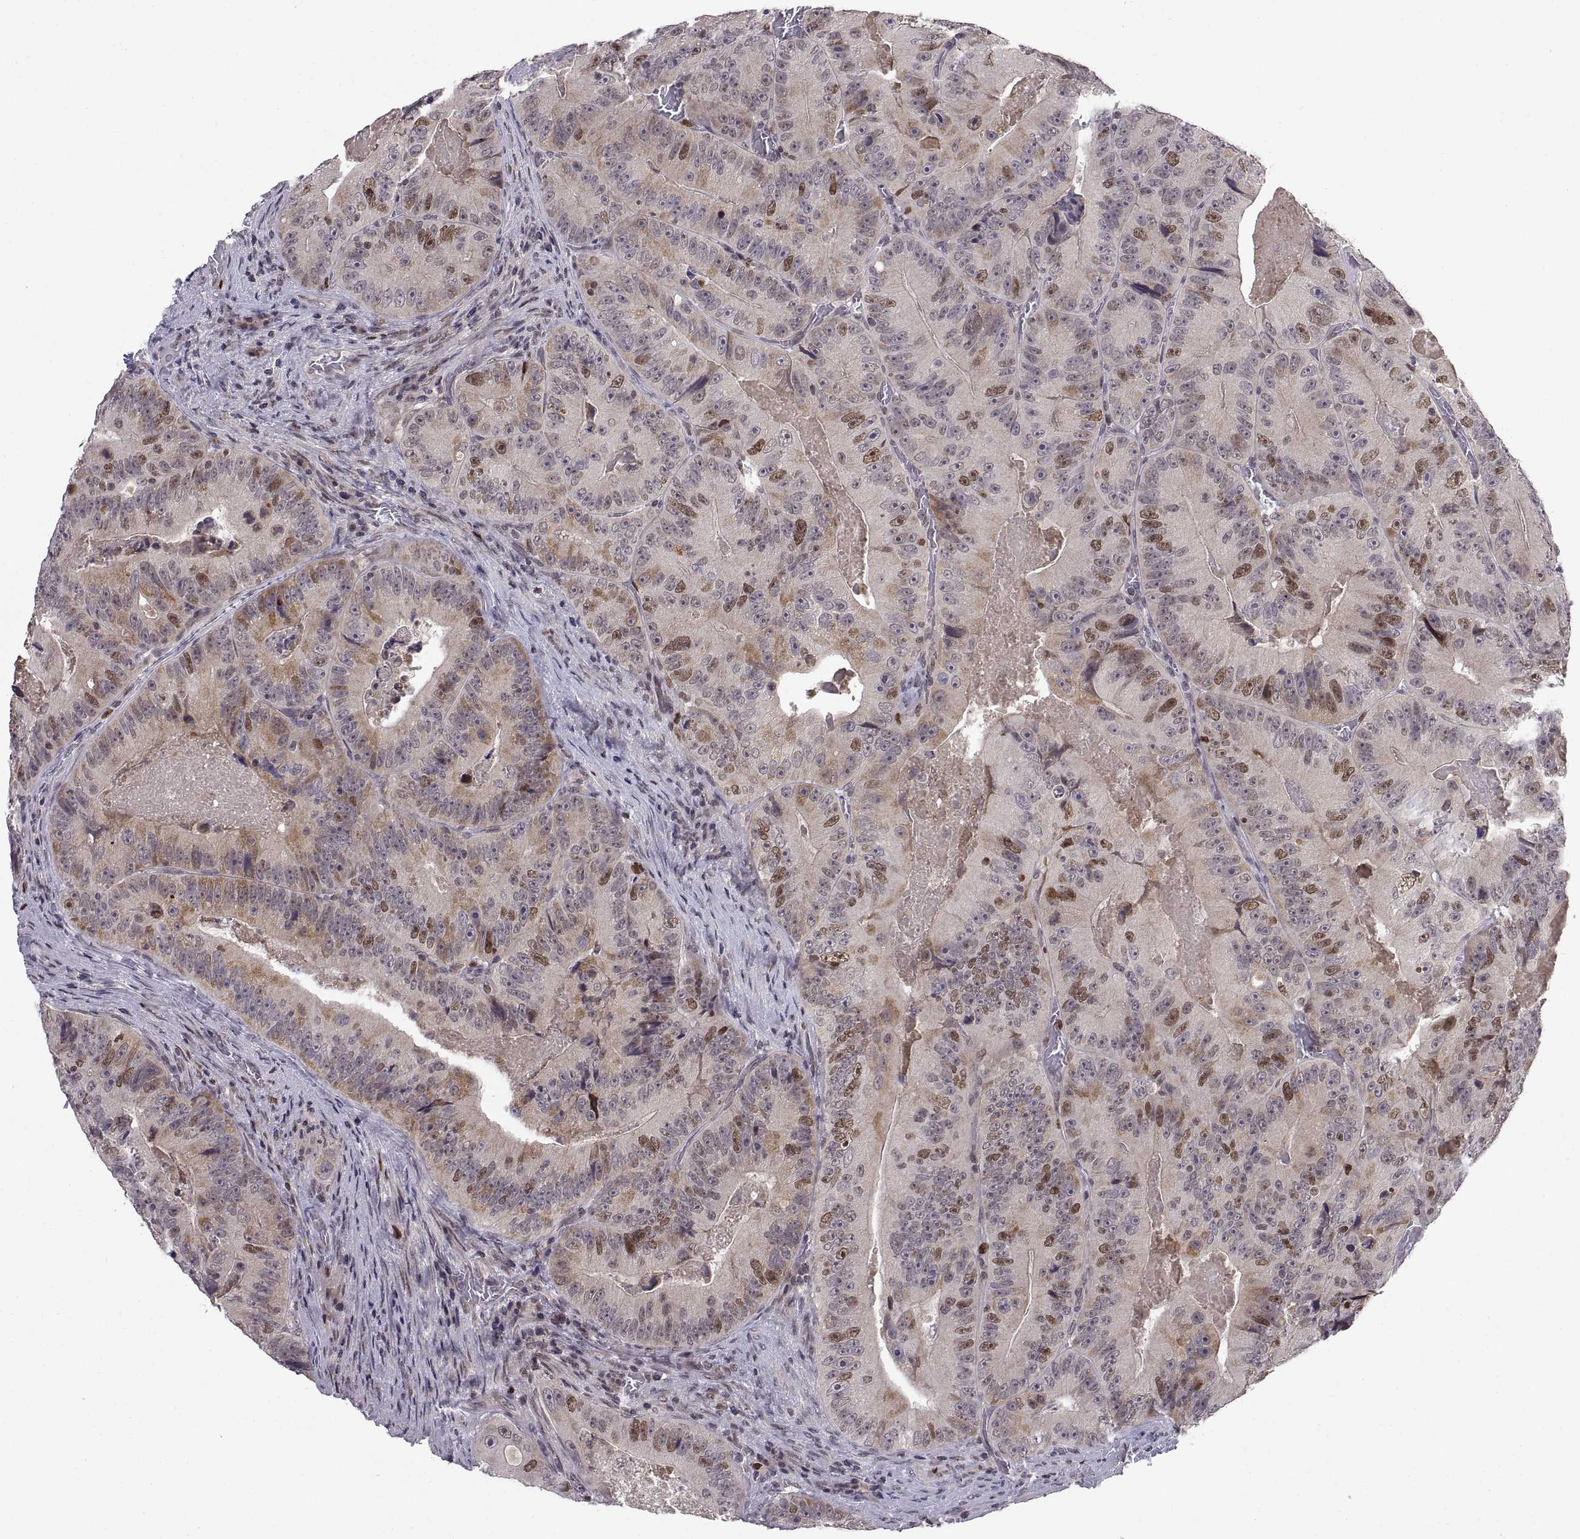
{"staining": {"intensity": "weak", "quantity": "<25%", "location": "nuclear"}, "tissue": "colorectal cancer", "cell_type": "Tumor cells", "image_type": "cancer", "snomed": [{"axis": "morphology", "description": "Adenocarcinoma, NOS"}, {"axis": "topography", "description": "Colon"}], "caption": "Micrograph shows no significant protein positivity in tumor cells of adenocarcinoma (colorectal).", "gene": "CHFR", "patient": {"sex": "female", "age": 86}}